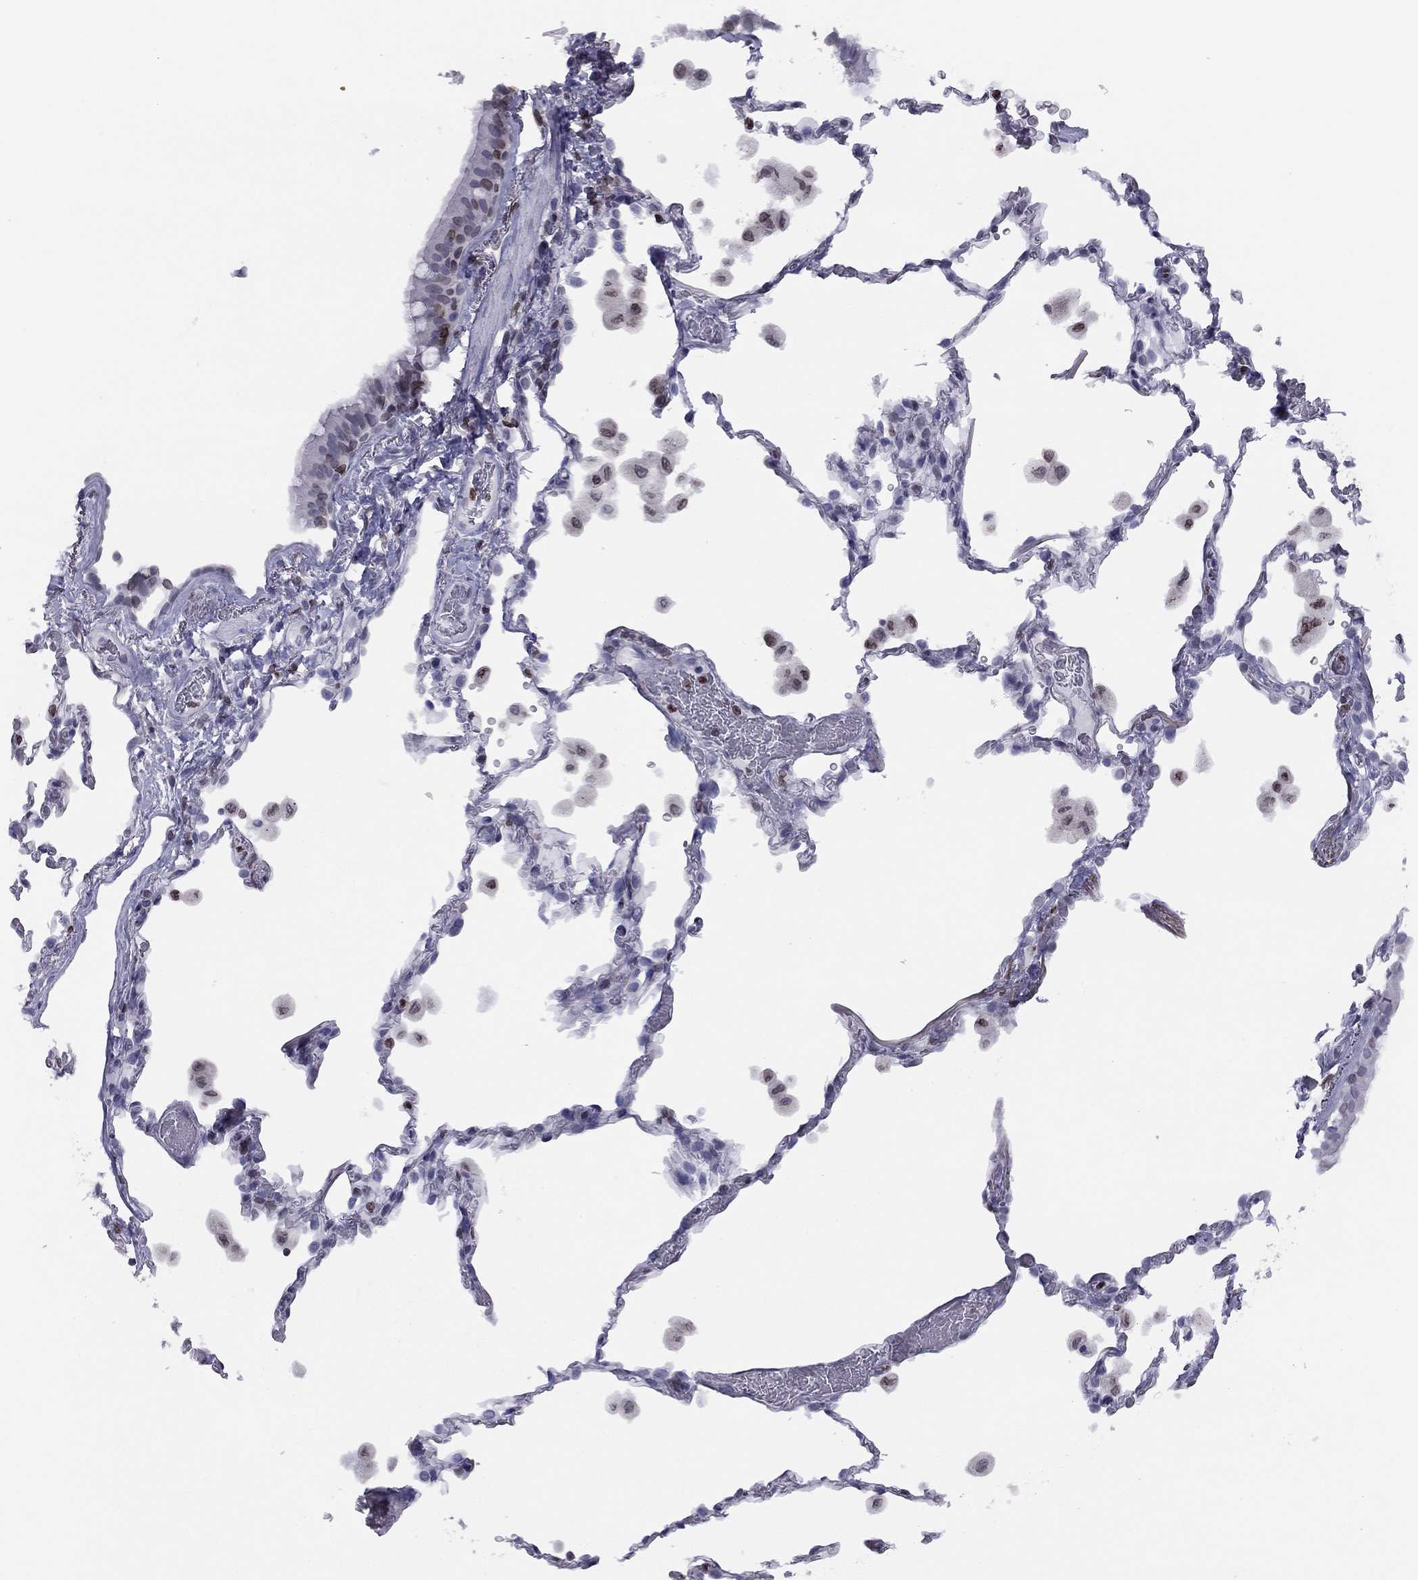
{"staining": {"intensity": "moderate", "quantity": "<25%", "location": "cytoplasmic/membranous,nuclear"}, "tissue": "bronchus", "cell_type": "Respiratory epithelial cells", "image_type": "normal", "snomed": [{"axis": "morphology", "description": "Normal tissue, NOS"}, {"axis": "topography", "description": "Bronchus"}, {"axis": "topography", "description": "Lung"}], "caption": "Approximately <25% of respiratory epithelial cells in unremarkable bronchus show moderate cytoplasmic/membranous,nuclear protein expression as visualized by brown immunohistochemical staining.", "gene": "ESPL1", "patient": {"sex": "male", "age": 54}}